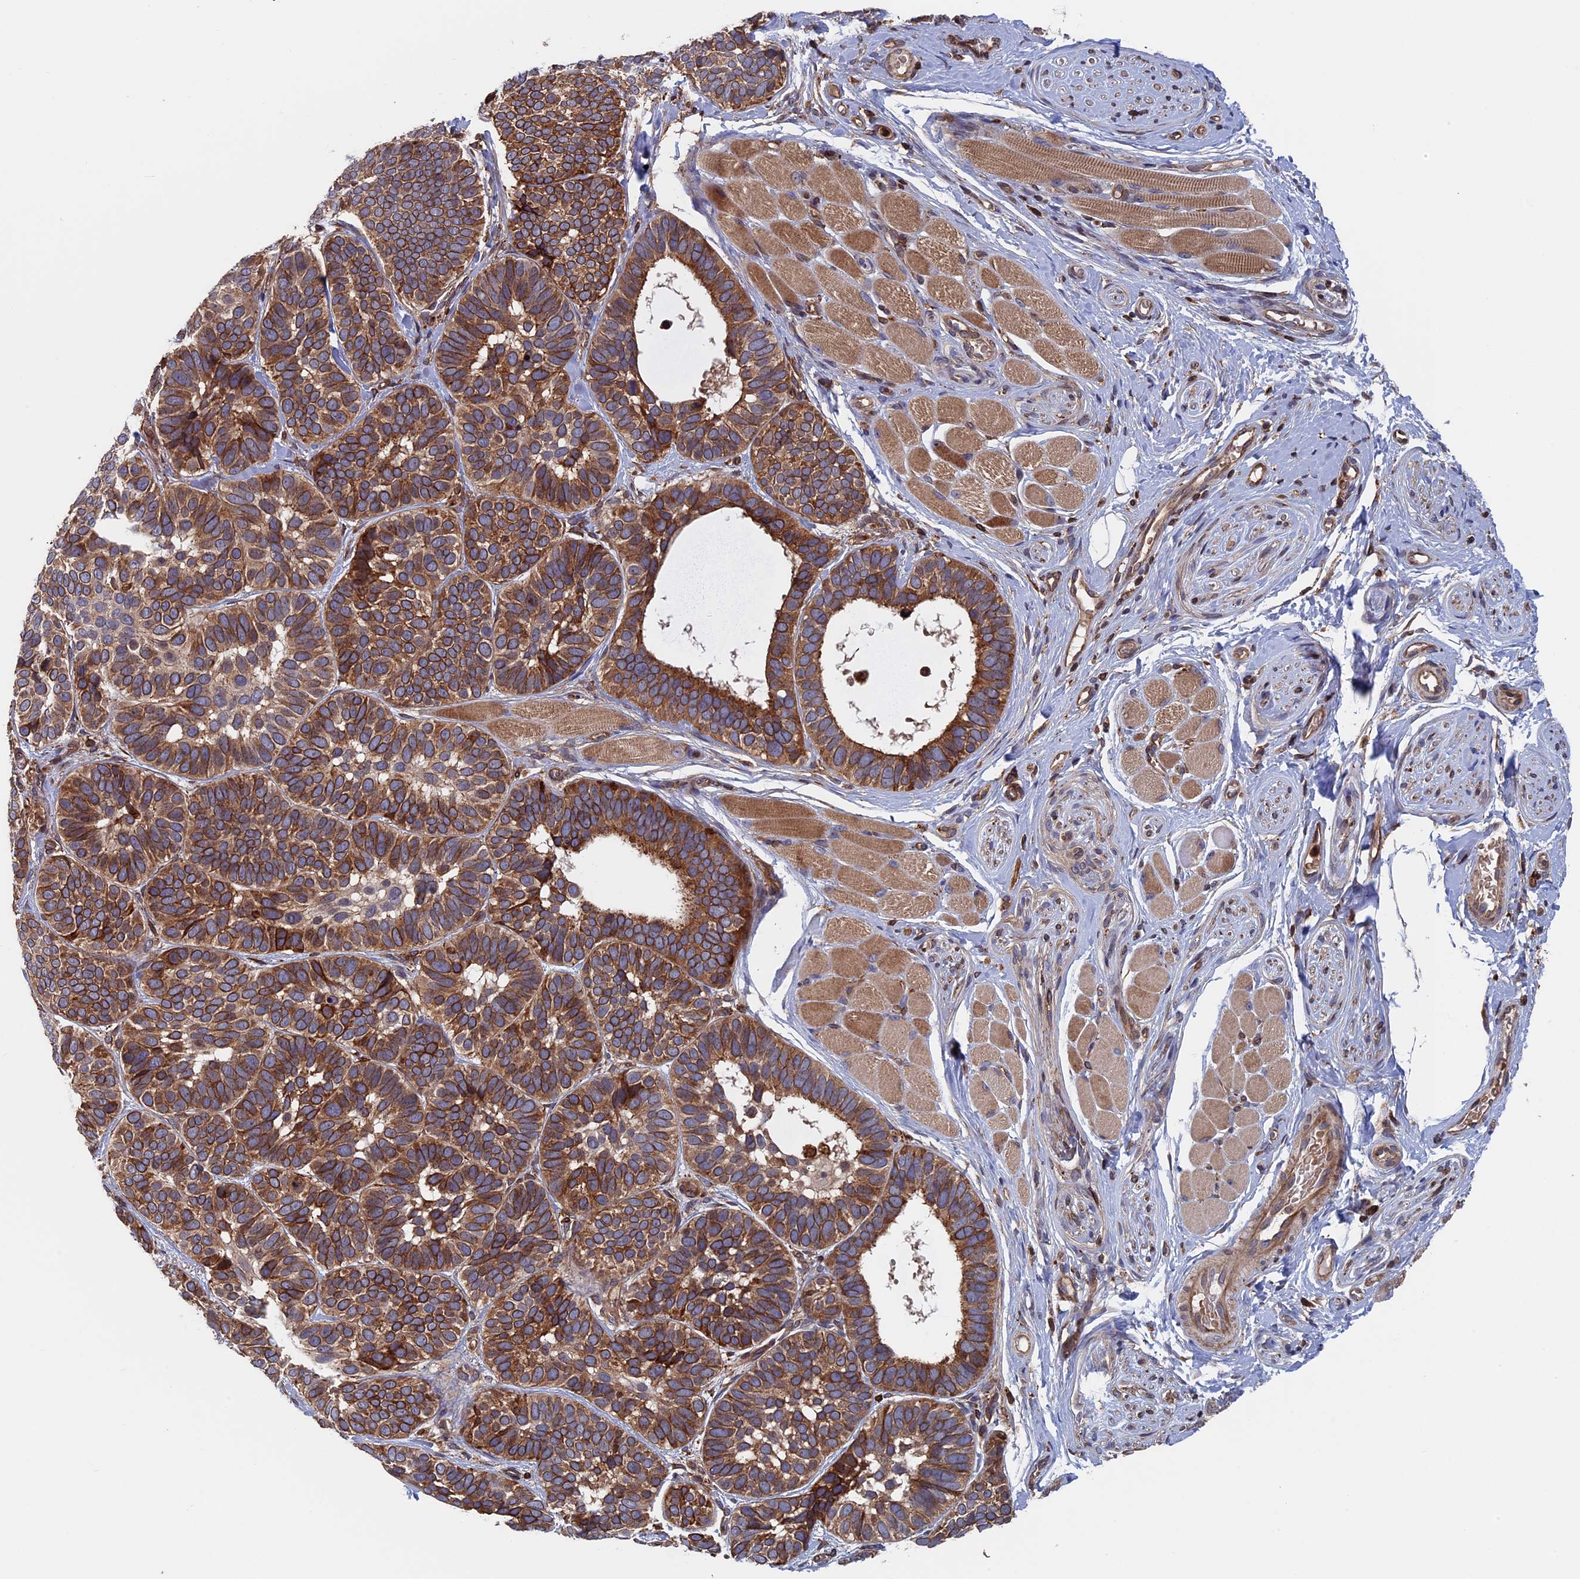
{"staining": {"intensity": "strong", "quantity": ">75%", "location": "cytoplasmic/membranous"}, "tissue": "skin cancer", "cell_type": "Tumor cells", "image_type": "cancer", "snomed": [{"axis": "morphology", "description": "Basal cell carcinoma"}, {"axis": "topography", "description": "Skin"}], "caption": "A high-resolution image shows IHC staining of skin cancer (basal cell carcinoma), which shows strong cytoplasmic/membranous expression in about >75% of tumor cells. Nuclei are stained in blue.", "gene": "RPUSD1", "patient": {"sex": "male", "age": 62}}